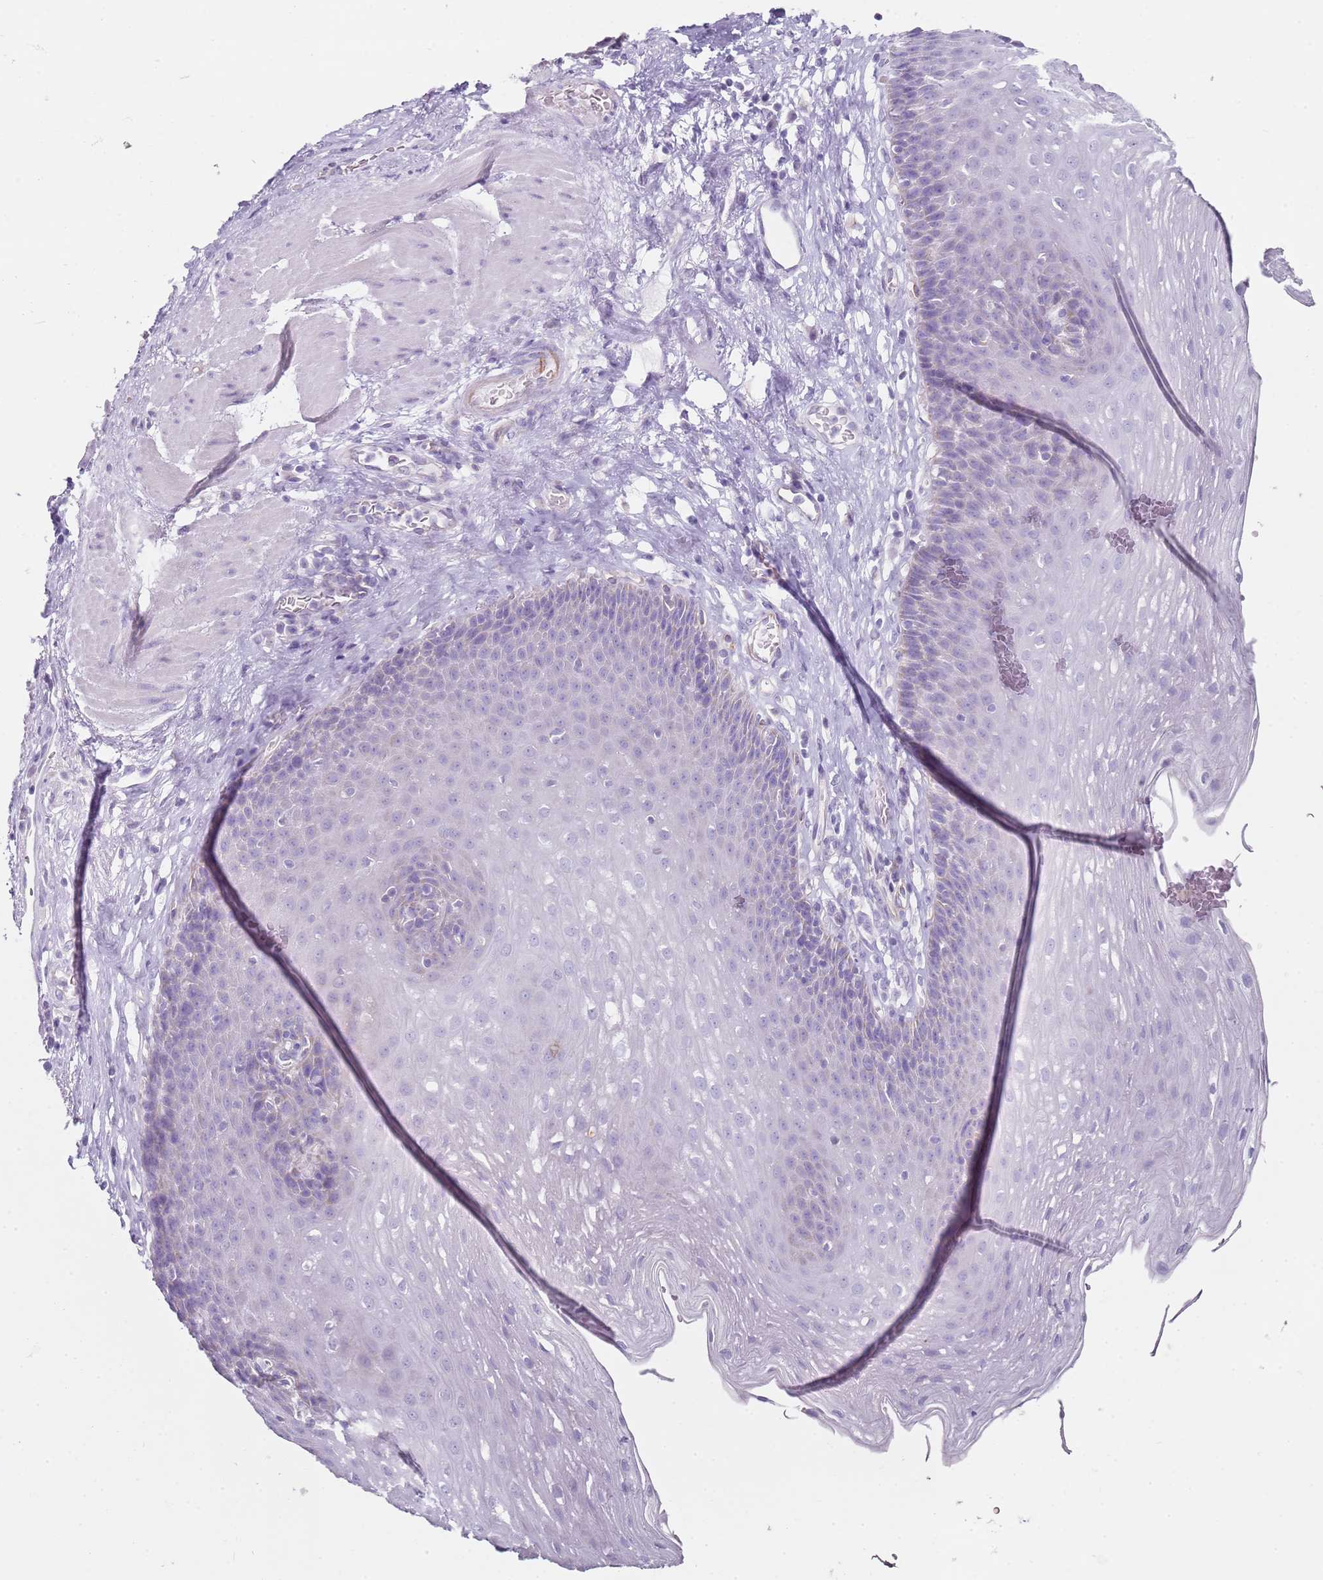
{"staining": {"intensity": "moderate", "quantity": "<25%", "location": "cytoplasmic/membranous"}, "tissue": "esophagus", "cell_type": "Squamous epithelial cells", "image_type": "normal", "snomed": [{"axis": "morphology", "description": "Normal tissue, NOS"}, {"axis": "topography", "description": "Esophagus"}], "caption": "Normal esophagus demonstrates moderate cytoplasmic/membranous expression in about <25% of squamous epithelial cells.", "gene": "ALS2", "patient": {"sex": "female", "age": 66}}